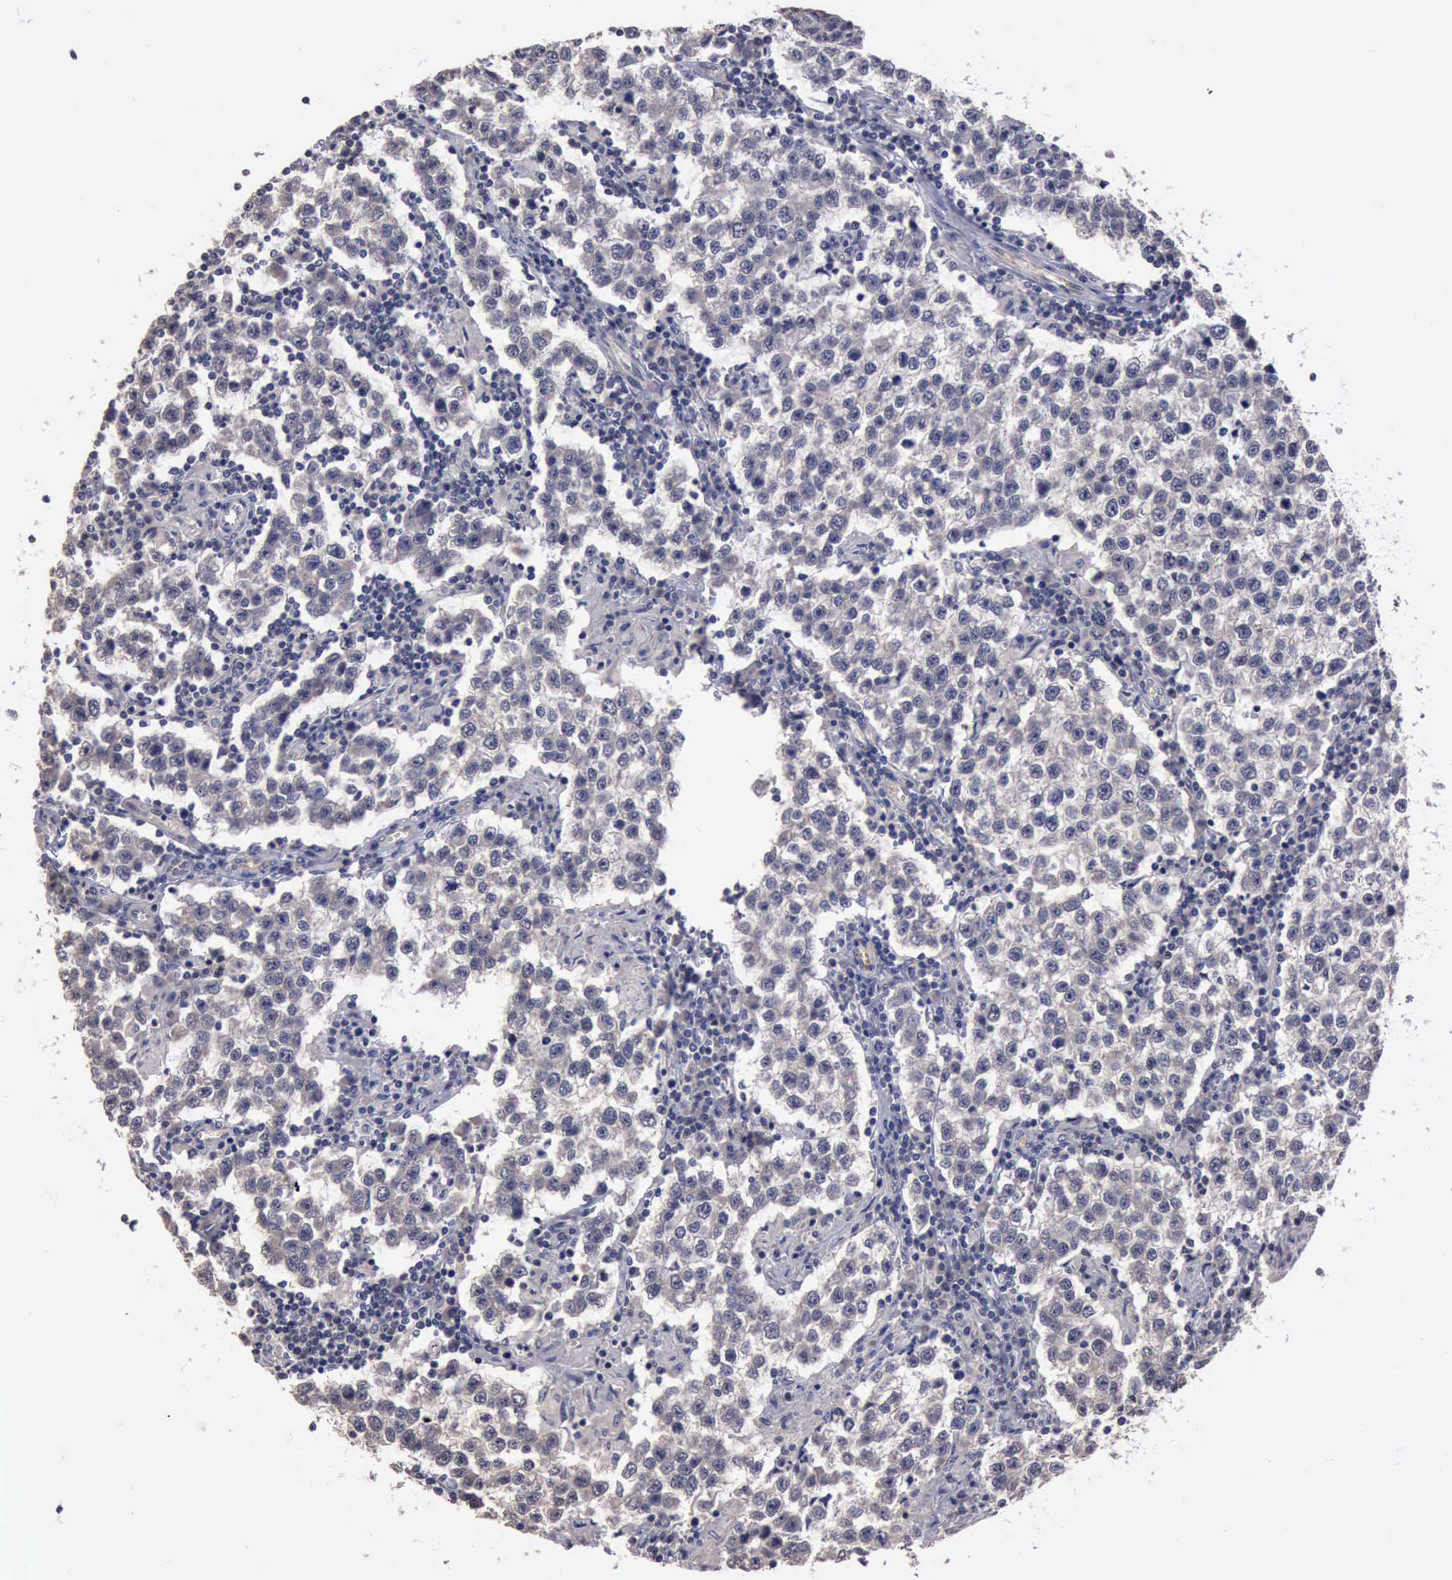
{"staining": {"intensity": "negative", "quantity": "none", "location": "none"}, "tissue": "testis cancer", "cell_type": "Tumor cells", "image_type": "cancer", "snomed": [{"axis": "morphology", "description": "Seminoma, NOS"}, {"axis": "topography", "description": "Testis"}], "caption": "Human testis cancer stained for a protein using immunohistochemistry (IHC) reveals no expression in tumor cells.", "gene": "CRKL", "patient": {"sex": "male", "age": 36}}